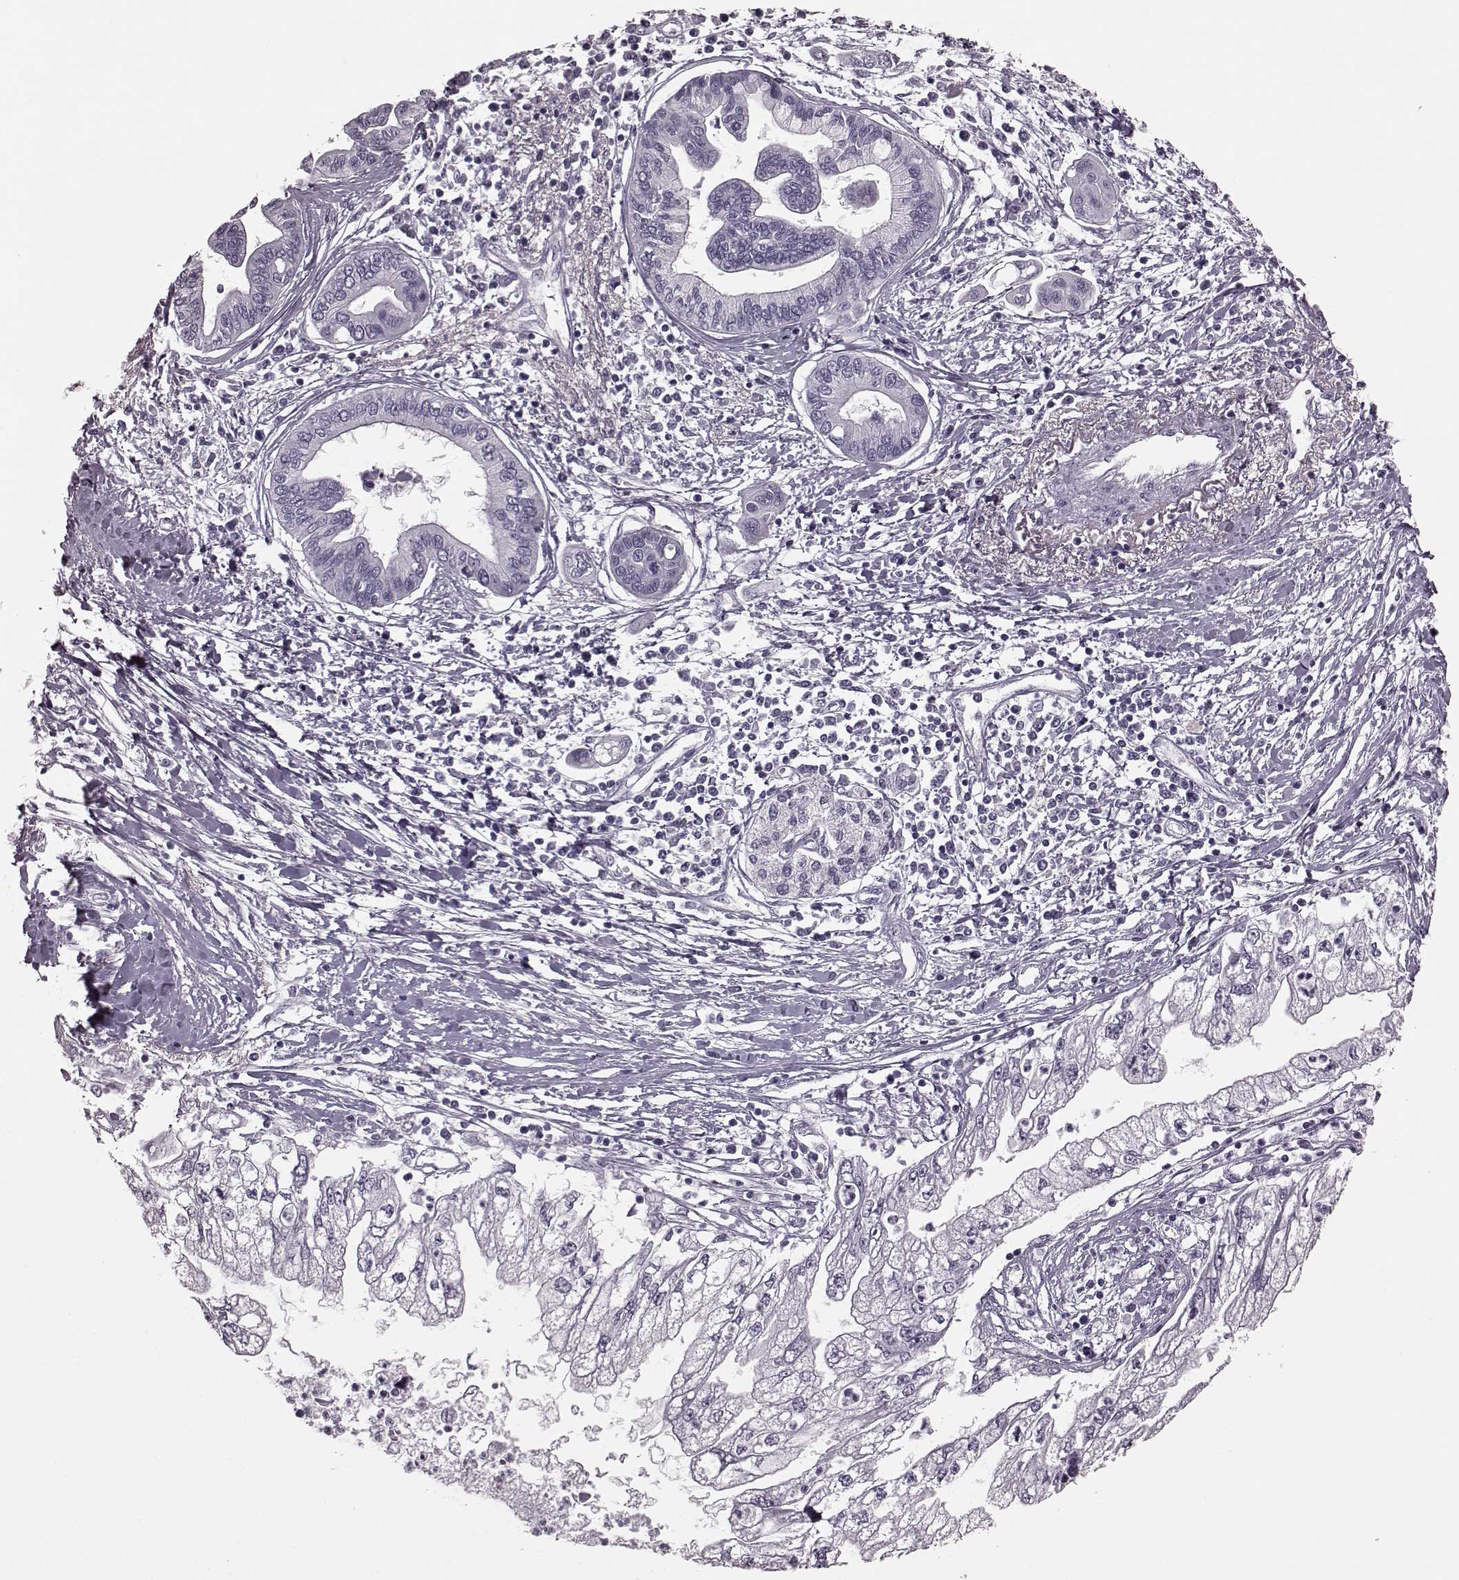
{"staining": {"intensity": "negative", "quantity": "none", "location": "none"}, "tissue": "pancreatic cancer", "cell_type": "Tumor cells", "image_type": "cancer", "snomed": [{"axis": "morphology", "description": "Adenocarcinoma, NOS"}, {"axis": "topography", "description": "Pancreas"}], "caption": "The photomicrograph displays no significant staining in tumor cells of adenocarcinoma (pancreatic).", "gene": "TRPM1", "patient": {"sex": "male", "age": 70}}